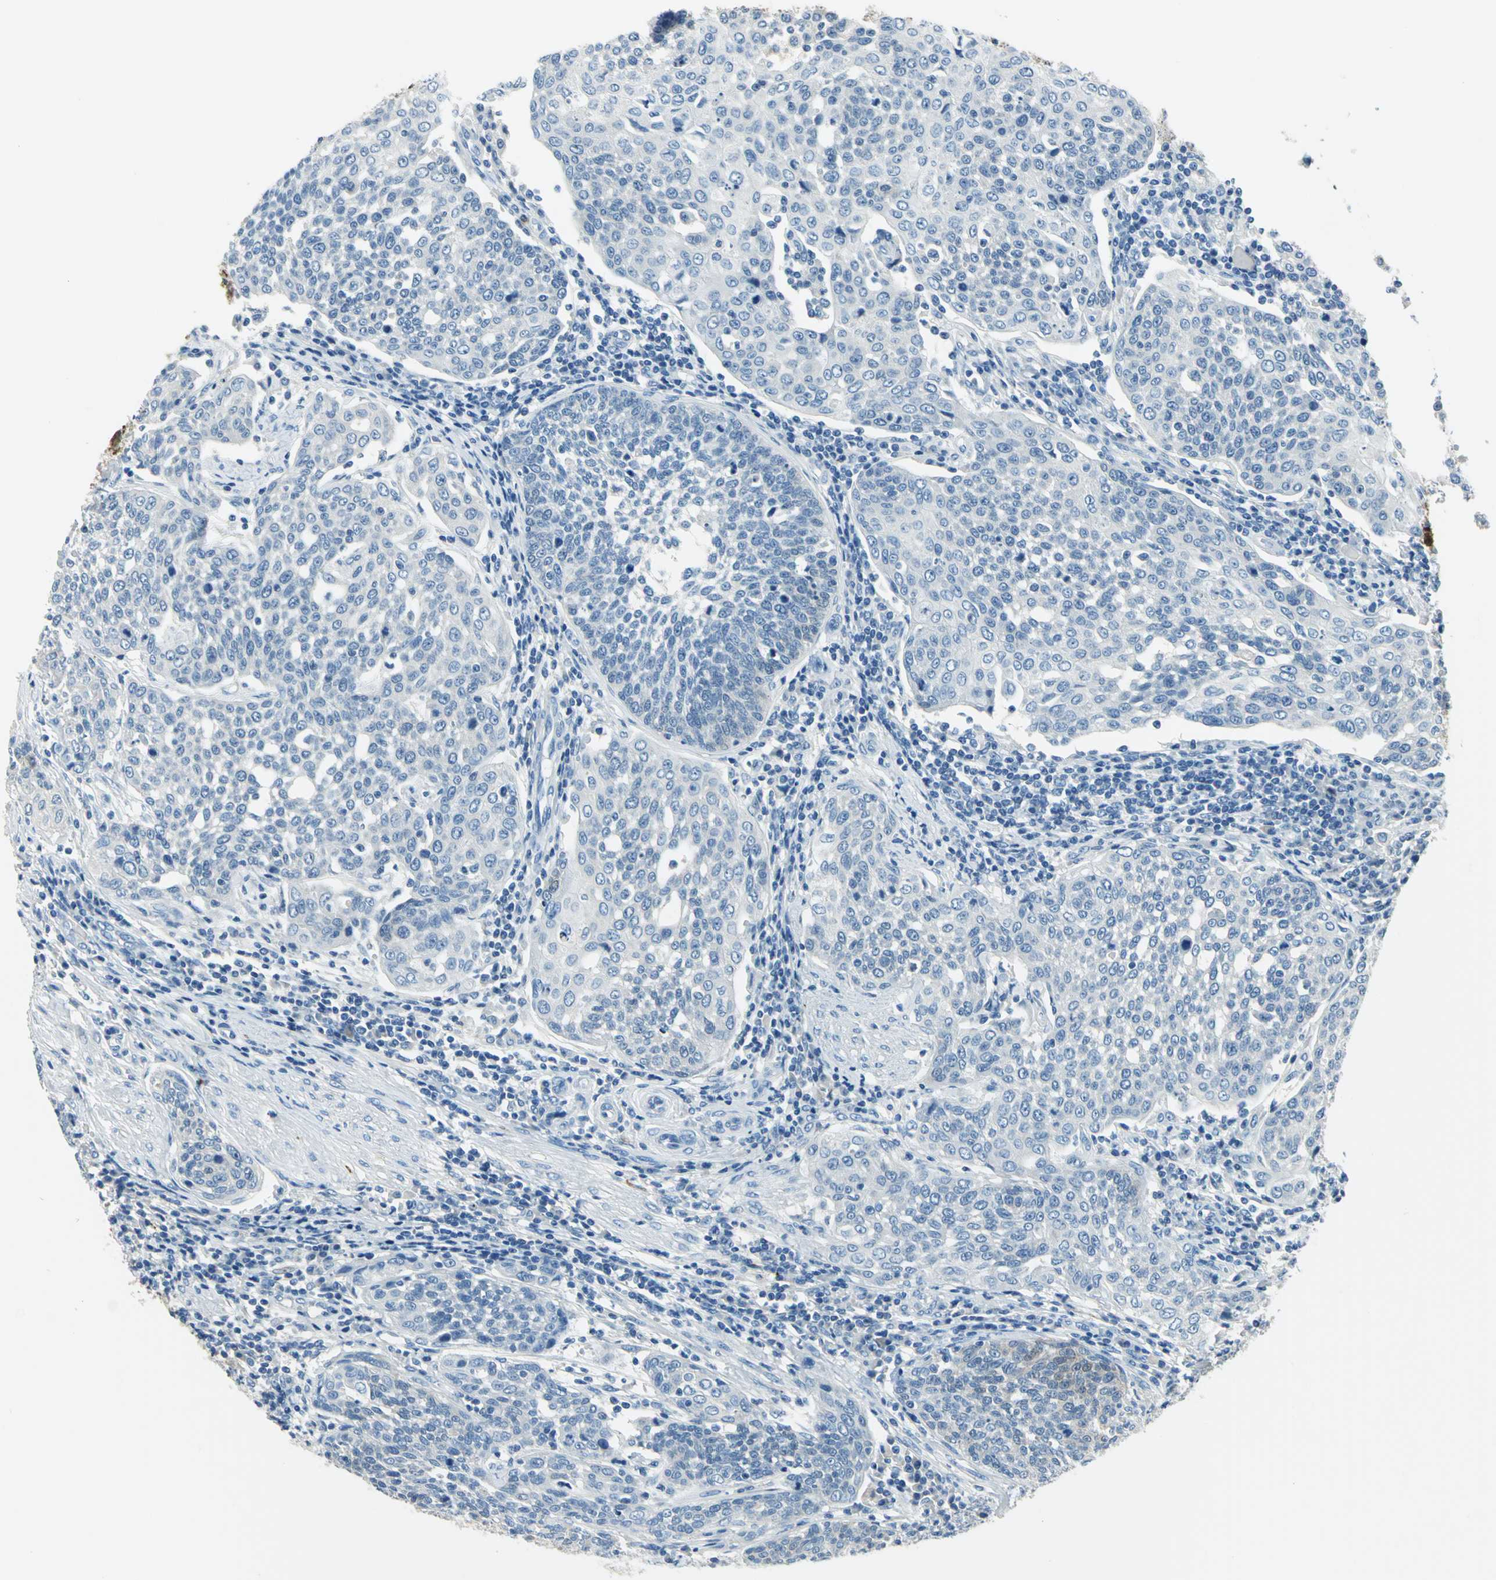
{"staining": {"intensity": "negative", "quantity": "none", "location": "none"}, "tissue": "cervical cancer", "cell_type": "Tumor cells", "image_type": "cancer", "snomed": [{"axis": "morphology", "description": "Squamous cell carcinoma, NOS"}, {"axis": "topography", "description": "Cervix"}], "caption": "DAB (3,3'-diaminobenzidine) immunohistochemical staining of human cervical cancer (squamous cell carcinoma) reveals no significant staining in tumor cells. Brightfield microscopy of immunohistochemistry (IHC) stained with DAB (brown) and hematoxylin (blue), captured at high magnification.", "gene": "UCHL1", "patient": {"sex": "female", "age": 34}}